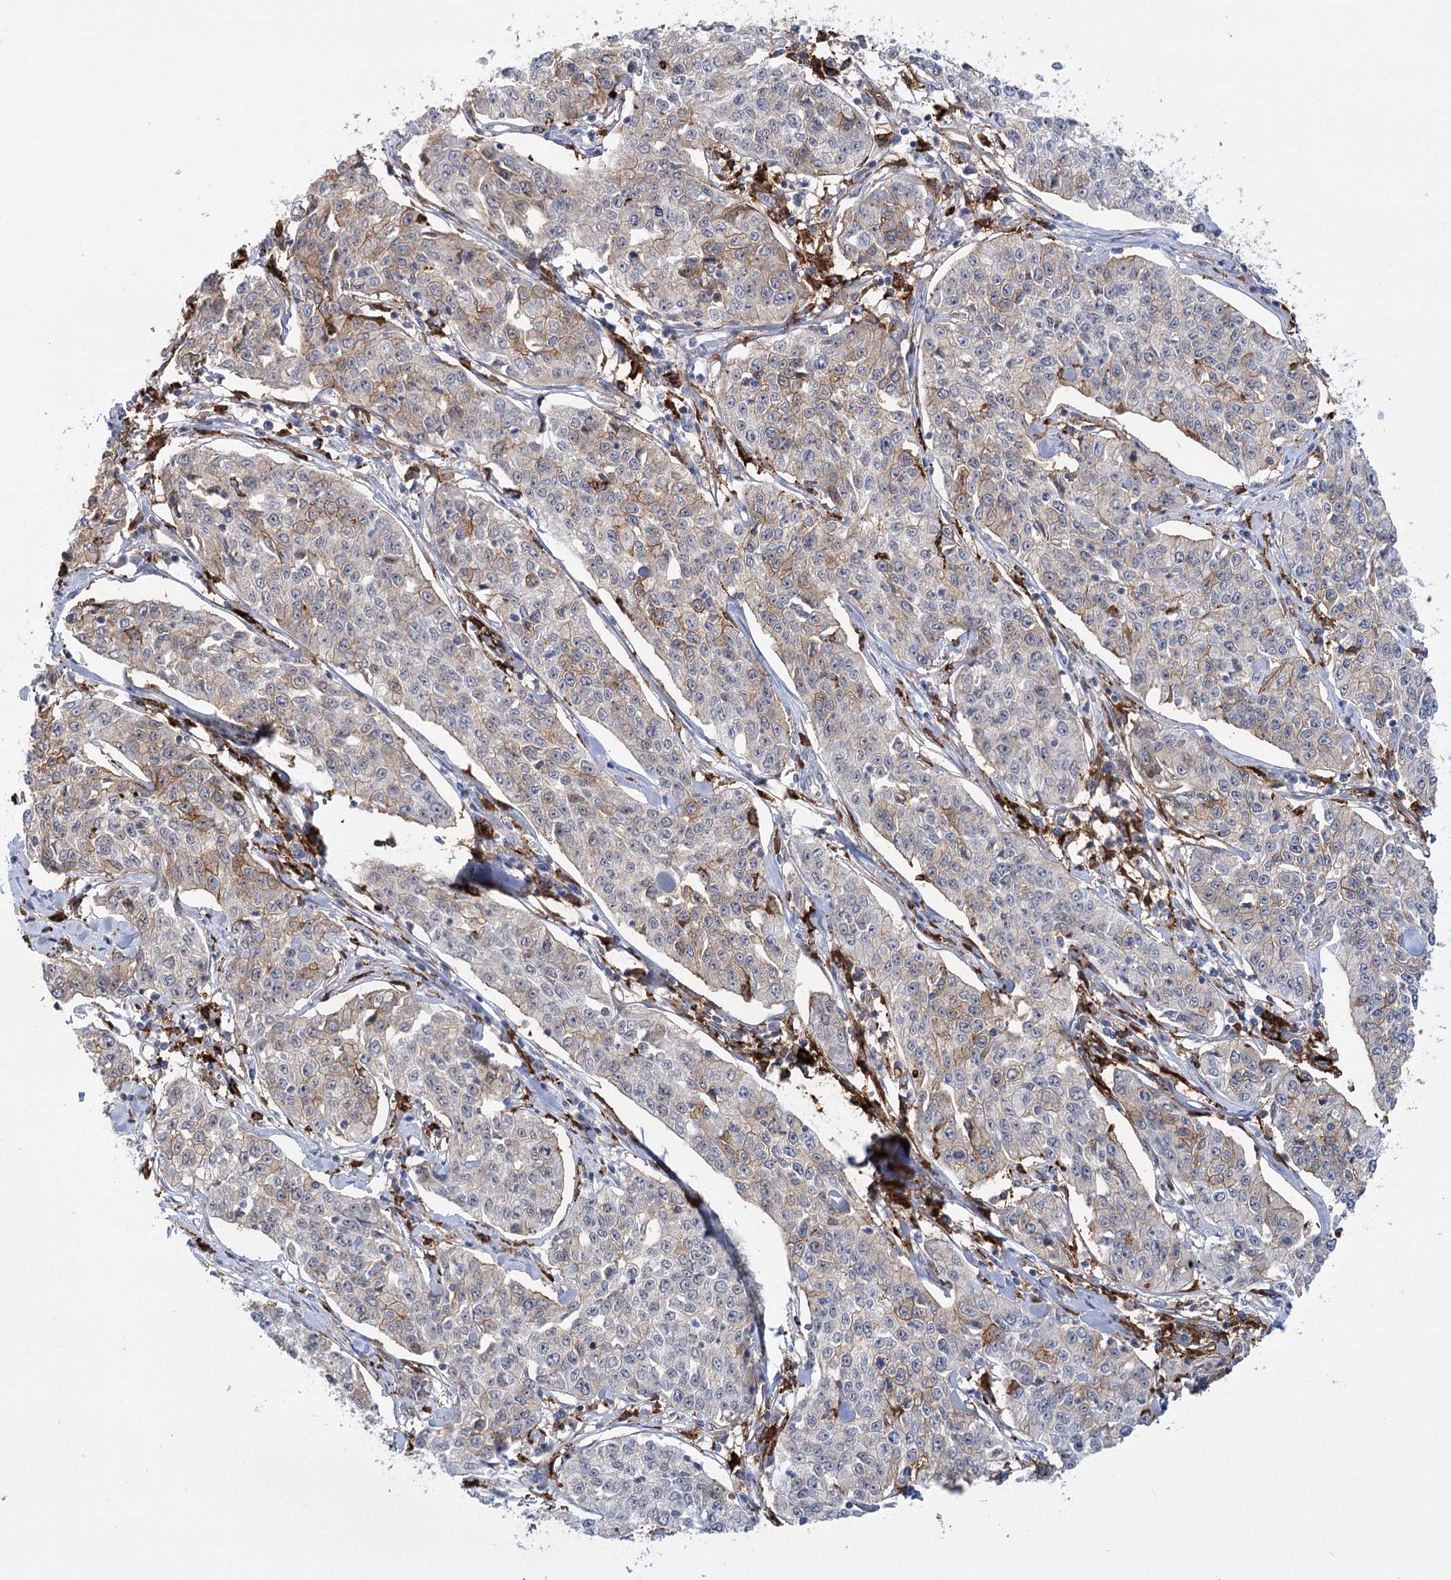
{"staining": {"intensity": "weak", "quantity": "<25%", "location": "cytoplasmic/membranous"}, "tissue": "cervical cancer", "cell_type": "Tumor cells", "image_type": "cancer", "snomed": [{"axis": "morphology", "description": "Squamous cell carcinoma, NOS"}, {"axis": "topography", "description": "Cervix"}], "caption": "A high-resolution micrograph shows IHC staining of squamous cell carcinoma (cervical), which shows no significant expression in tumor cells.", "gene": "PIWIL4", "patient": {"sex": "female", "age": 35}}